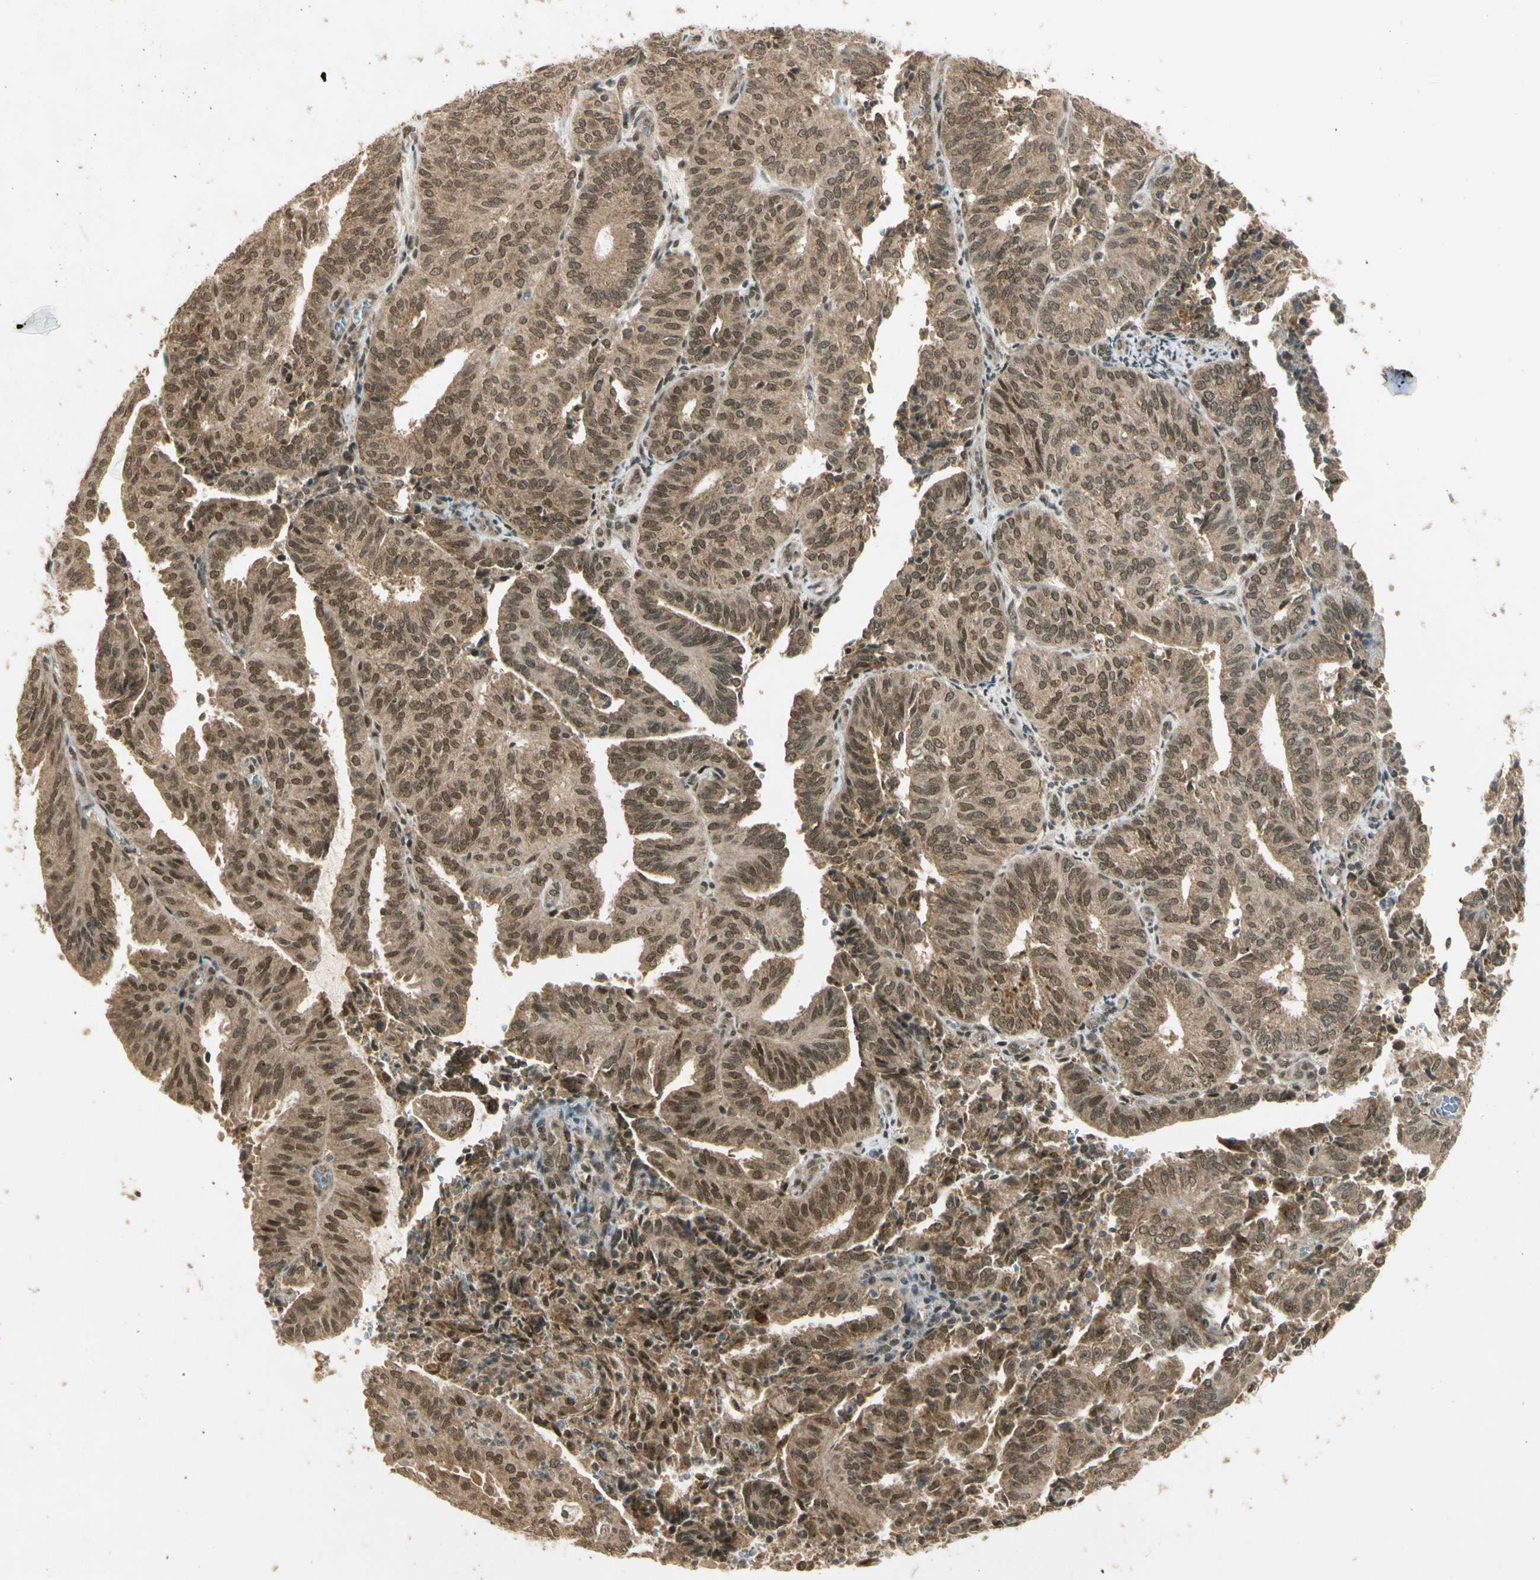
{"staining": {"intensity": "moderate", "quantity": ">75%", "location": "cytoplasmic/membranous,nuclear"}, "tissue": "endometrial cancer", "cell_type": "Tumor cells", "image_type": "cancer", "snomed": [{"axis": "morphology", "description": "Adenocarcinoma, NOS"}, {"axis": "topography", "description": "Uterus"}], "caption": "IHC micrograph of endometrial adenocarcinoma stained for a protein (brown), which displays medium levels of moderate cytoplasmic/membranous and nuclear expression in approximately >75% of tumor cells.", "gene": "ZNF135", "patient": {"sex": "female", "age": 60}}